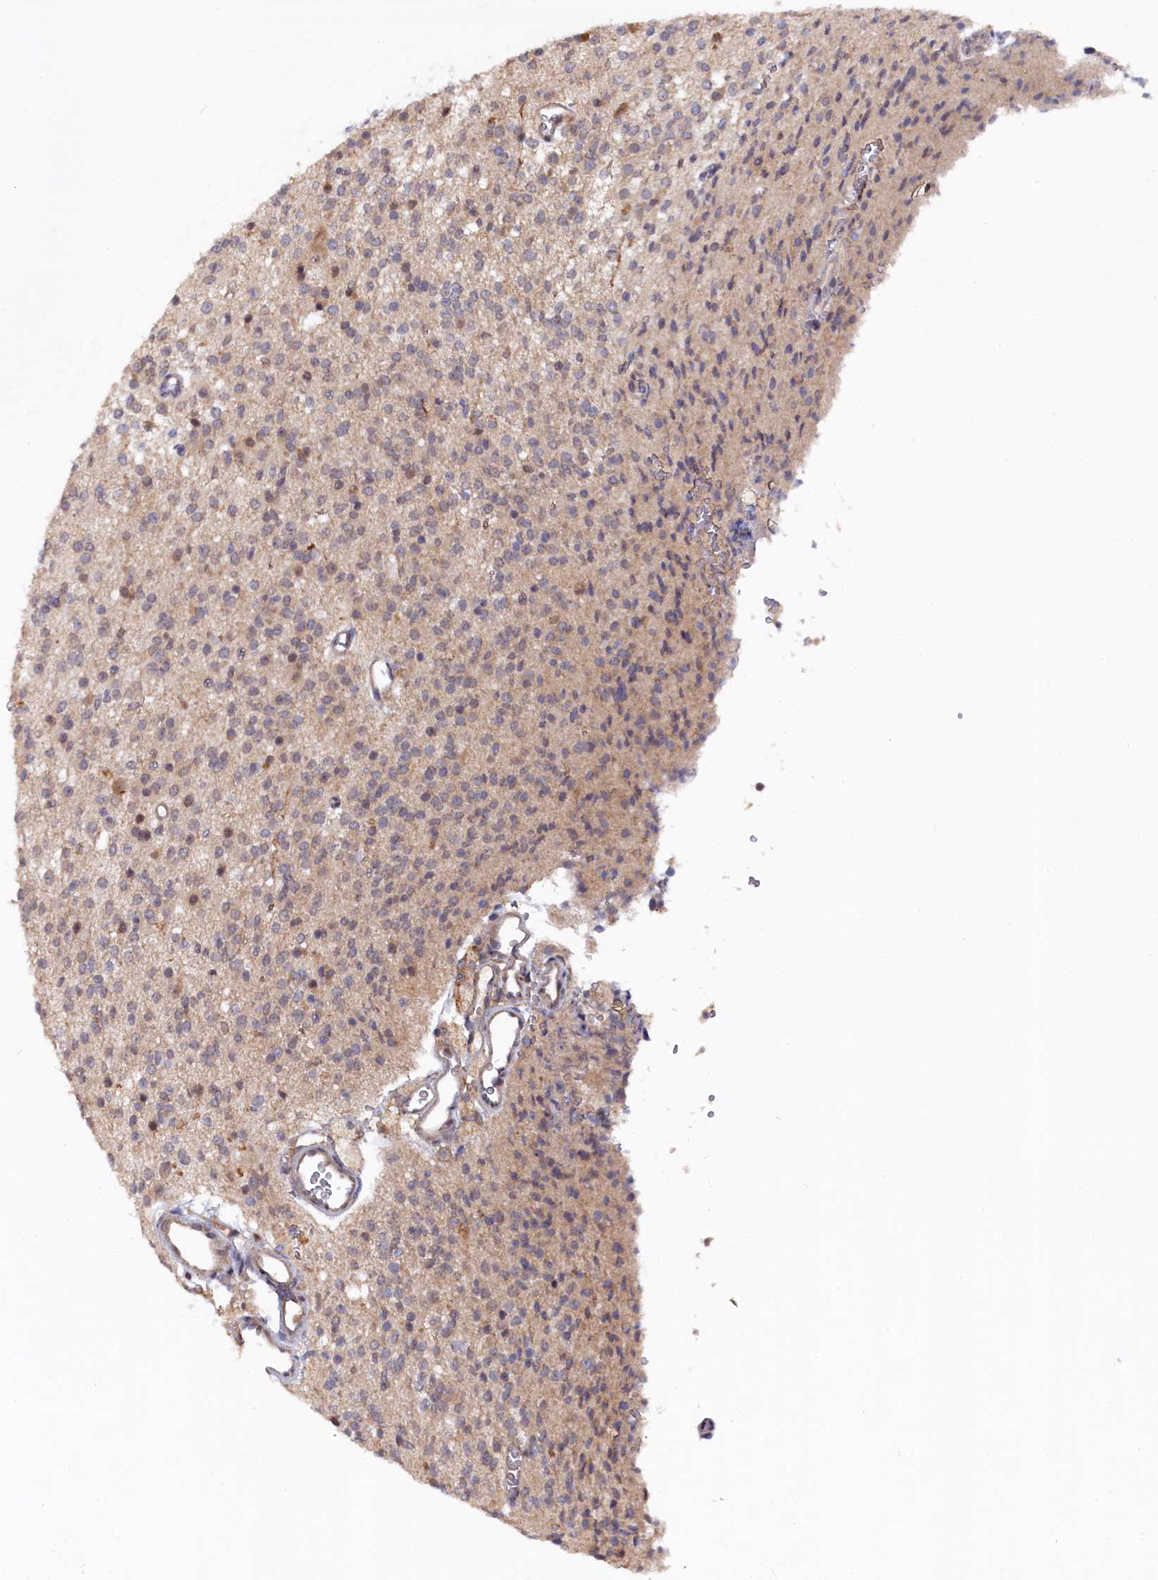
{"staining": {"intensity": "weak", "quantity": ">75%", "location": "cytoplasmic/membranous"}, "tissue": "glioma", "cell_type": "Tumor cells", "image_type": "cancer", "snomed": [{"axis": "morphology", "description": "Glioma, malignant, High grade"}, {"axis": "topography", "description": "Brain"}], "caption": "Brown immunohistochemical staining in malignant glioma (high-grade) exhibits weak cytoplasmic/membranous staining in about >75% of tumor cells.", "gene": "TMC5", "patient": {"sex": "male", "age": 34}}